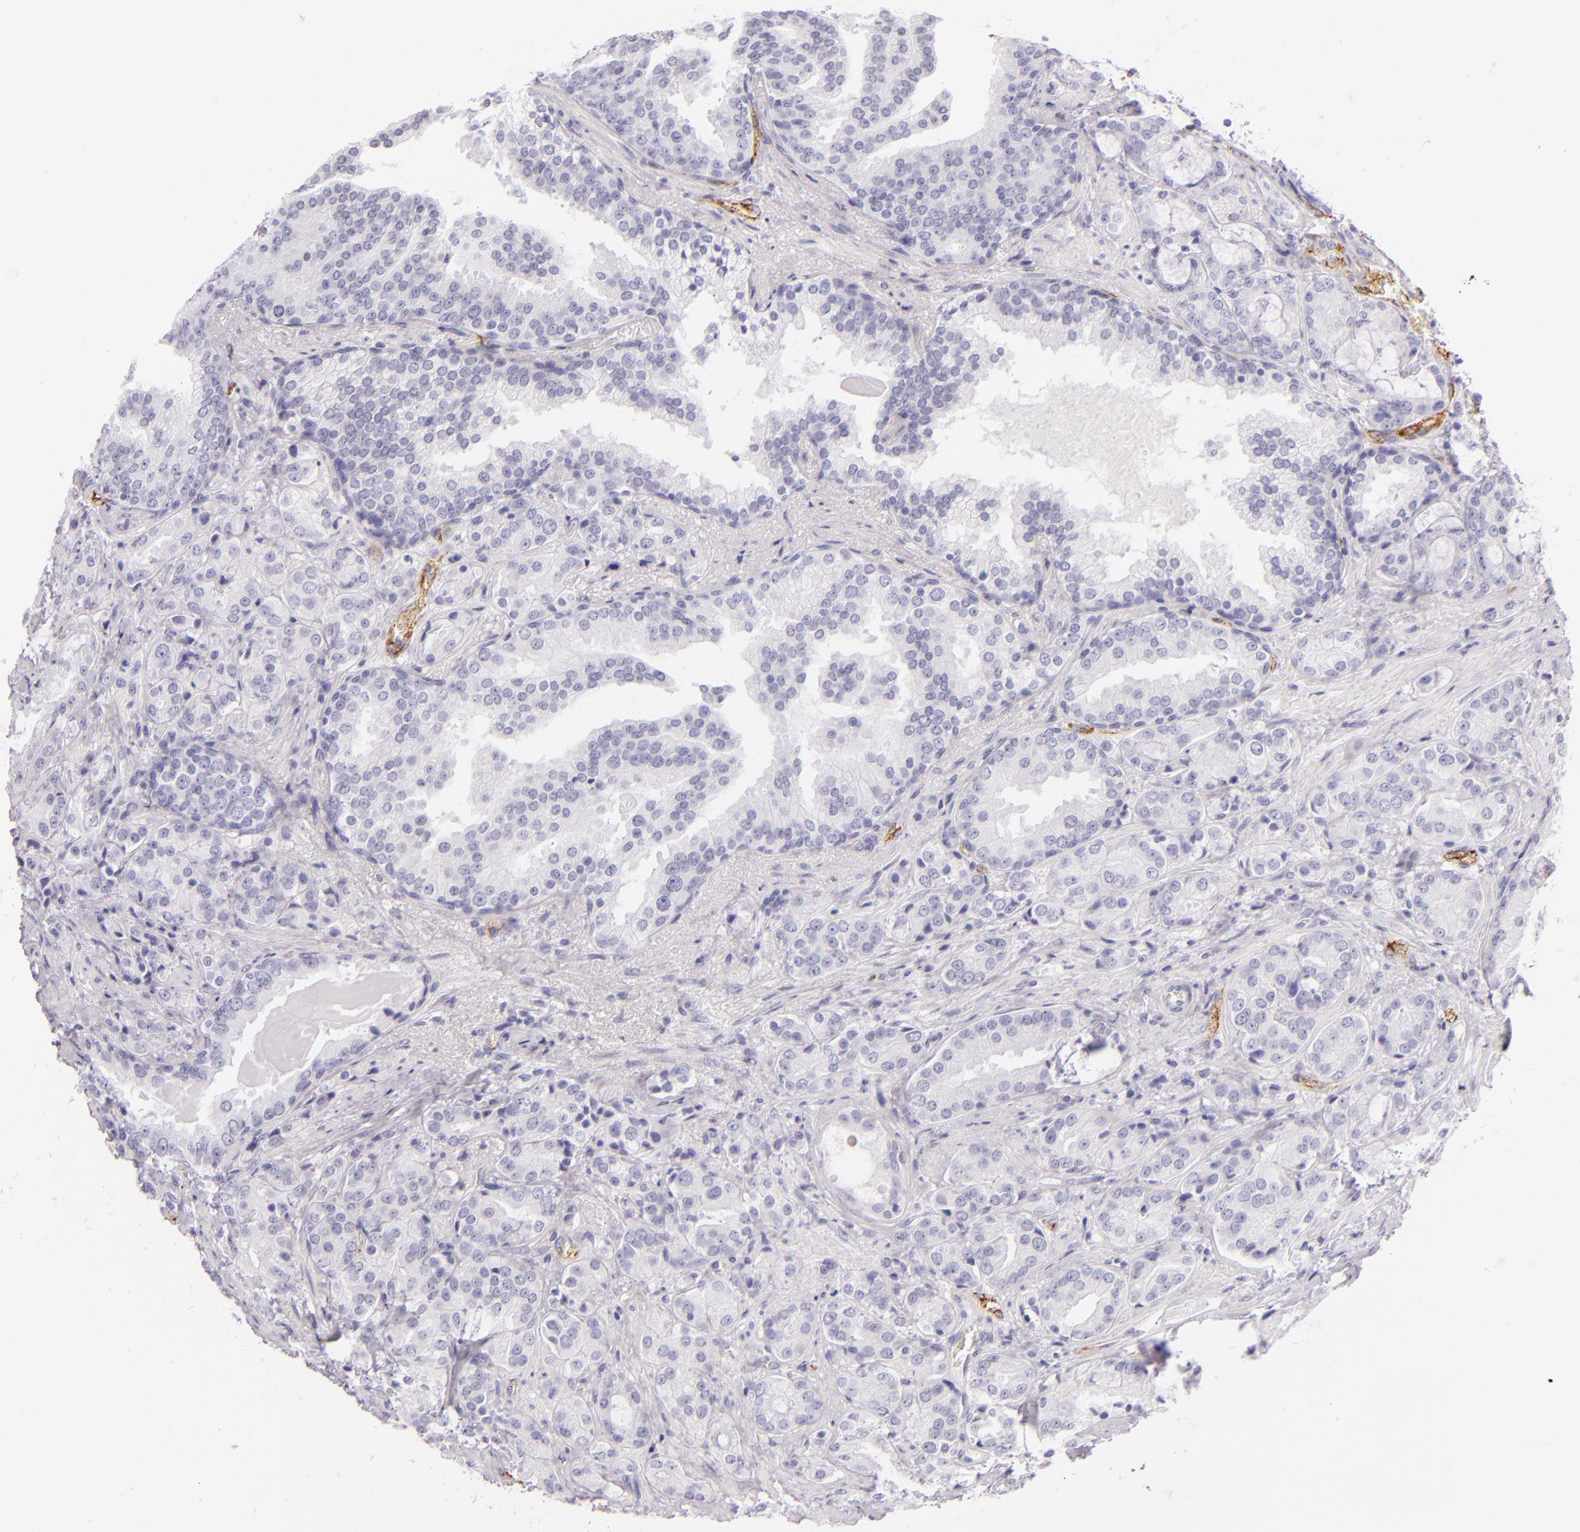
{"staining": {"intensity": "negative", "quantity": "none", "location": "none"}, "tissue": "prostate cancer", "cell_type": "Tumor cells", "image_type": "cancer", "snomed": [{"axis": "morphology", "description": "Adenocarcinoma, Medium grade"}, {"axis": "topography", "description": "Prostate"}], "caption": "Prostate cancer (adenocarcinoma (medium-grade)) was stained to show a protein in brown. There is no significant staining in tumor cells.", "gene": "SELP", "patient": {"sex": "male", "age": 70}}